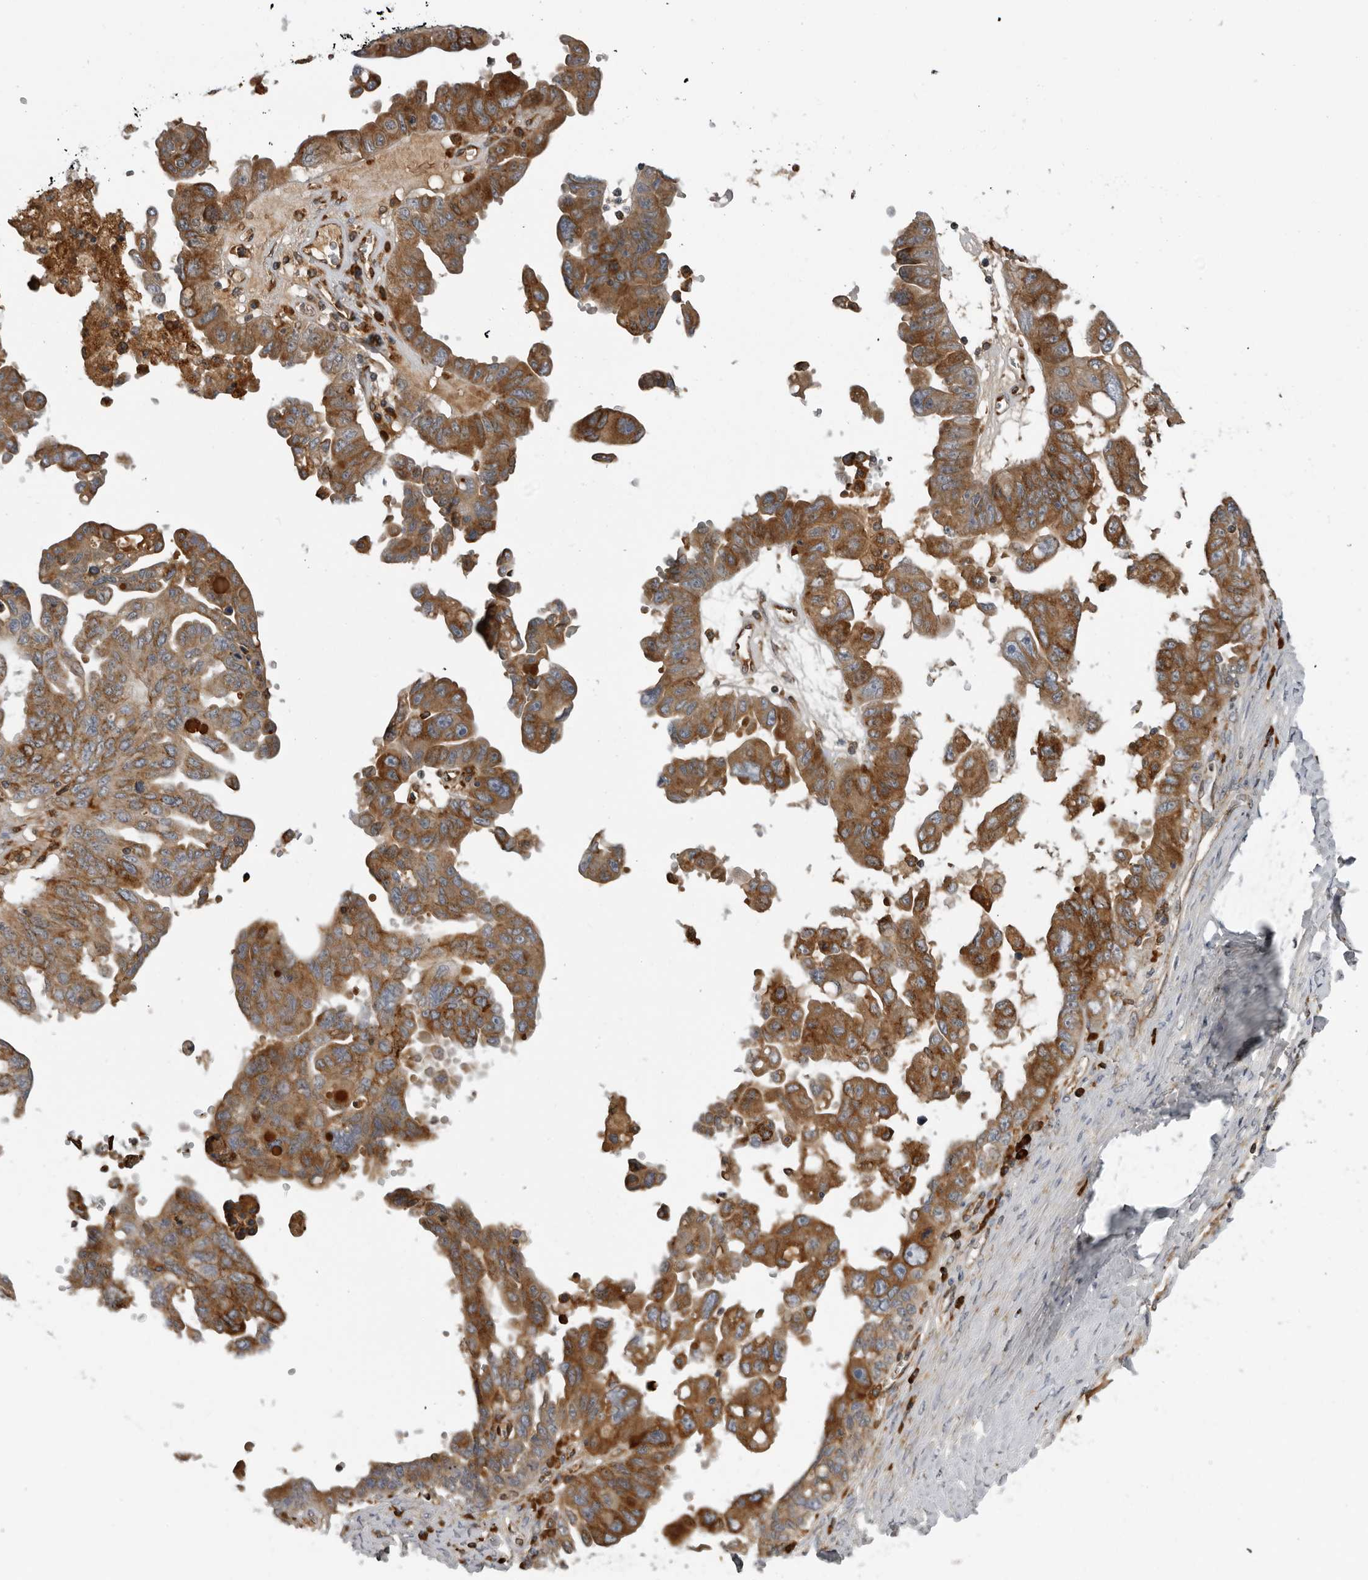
{"staining": {"intensity": "moderate", "quantity": ">75%", "location": "cytoplasmic/membranous"}, "tissue": "ovarian cancer", "cell_type": "Tumor cells", "image_type": "cancer", "snomed": [{"axis": "morphology", "description": "Carcinoma, endometroid"}, {"axis": "topography", "description": "Ovary"}], "caption": "Tumor cells display medium levels of moderate cytoplasmic/membranous staining in approximately >75% of cells in ovarian cancer.", "gene": "ALPK2", "patient": {"sex": "female", "age": 62}}